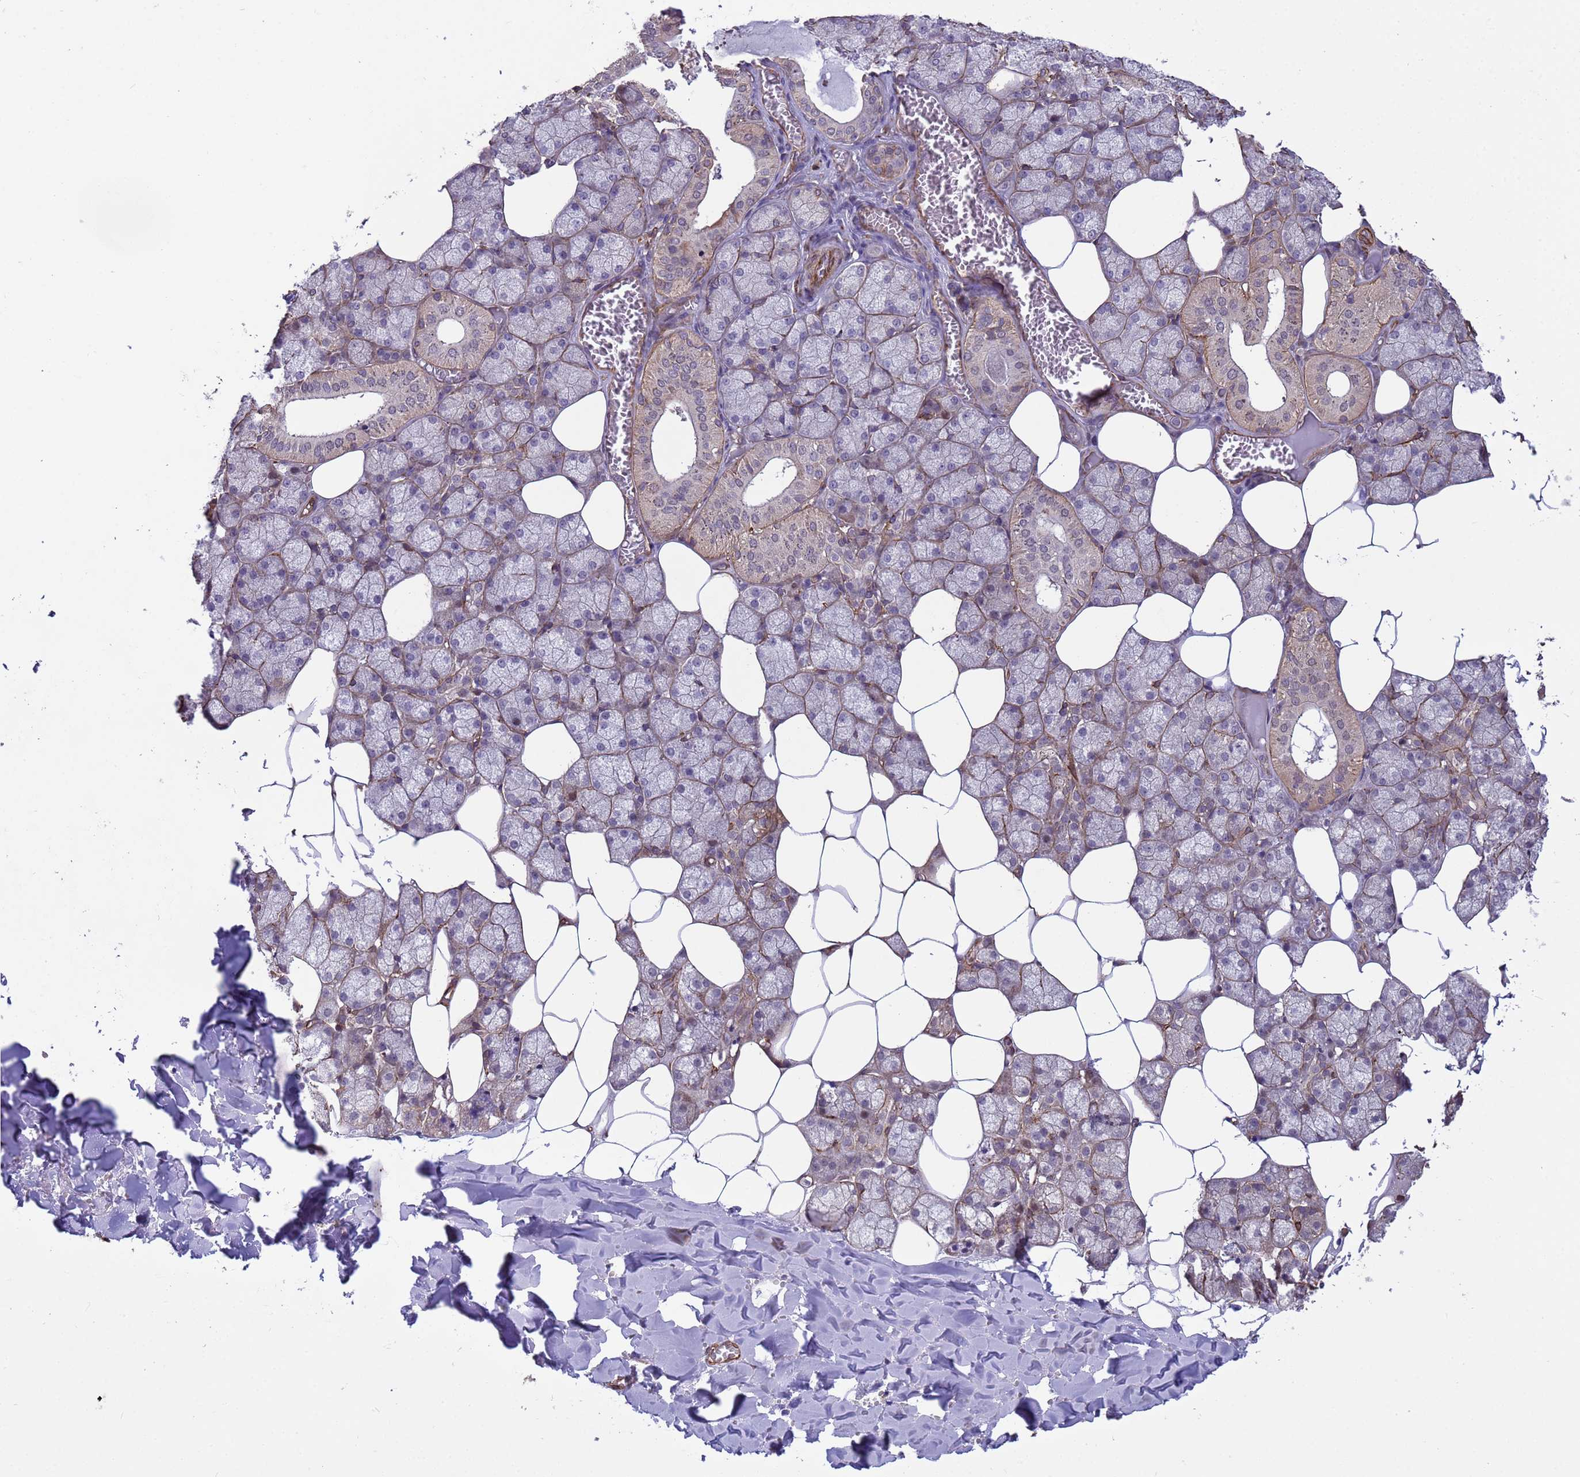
{"staining": {"intensity": "moderate", "quantity": "25%-75%", "location": "cytoplasmic/membranous"}, "tissue": "salivary gland", "cell_type": "Glandular cells", "image_type": "normal", "snomed": [{"axis": "morphology", "description": "Normal tissue, NOS"}, {"axis": "topography", "description": "Salivary gland"}], "caption": "The histopathology image demonstrates a brown stain indicating the presence of a protein in the cytoplasmic/membranous of glandular cells in salivary gland. (Stains: DAB in brown, nuclei in blue, Microscopy: brightfield microscopy at high magnification).", "gene": "ITGB4", "patient": {"sex": "male", "age": 62}}